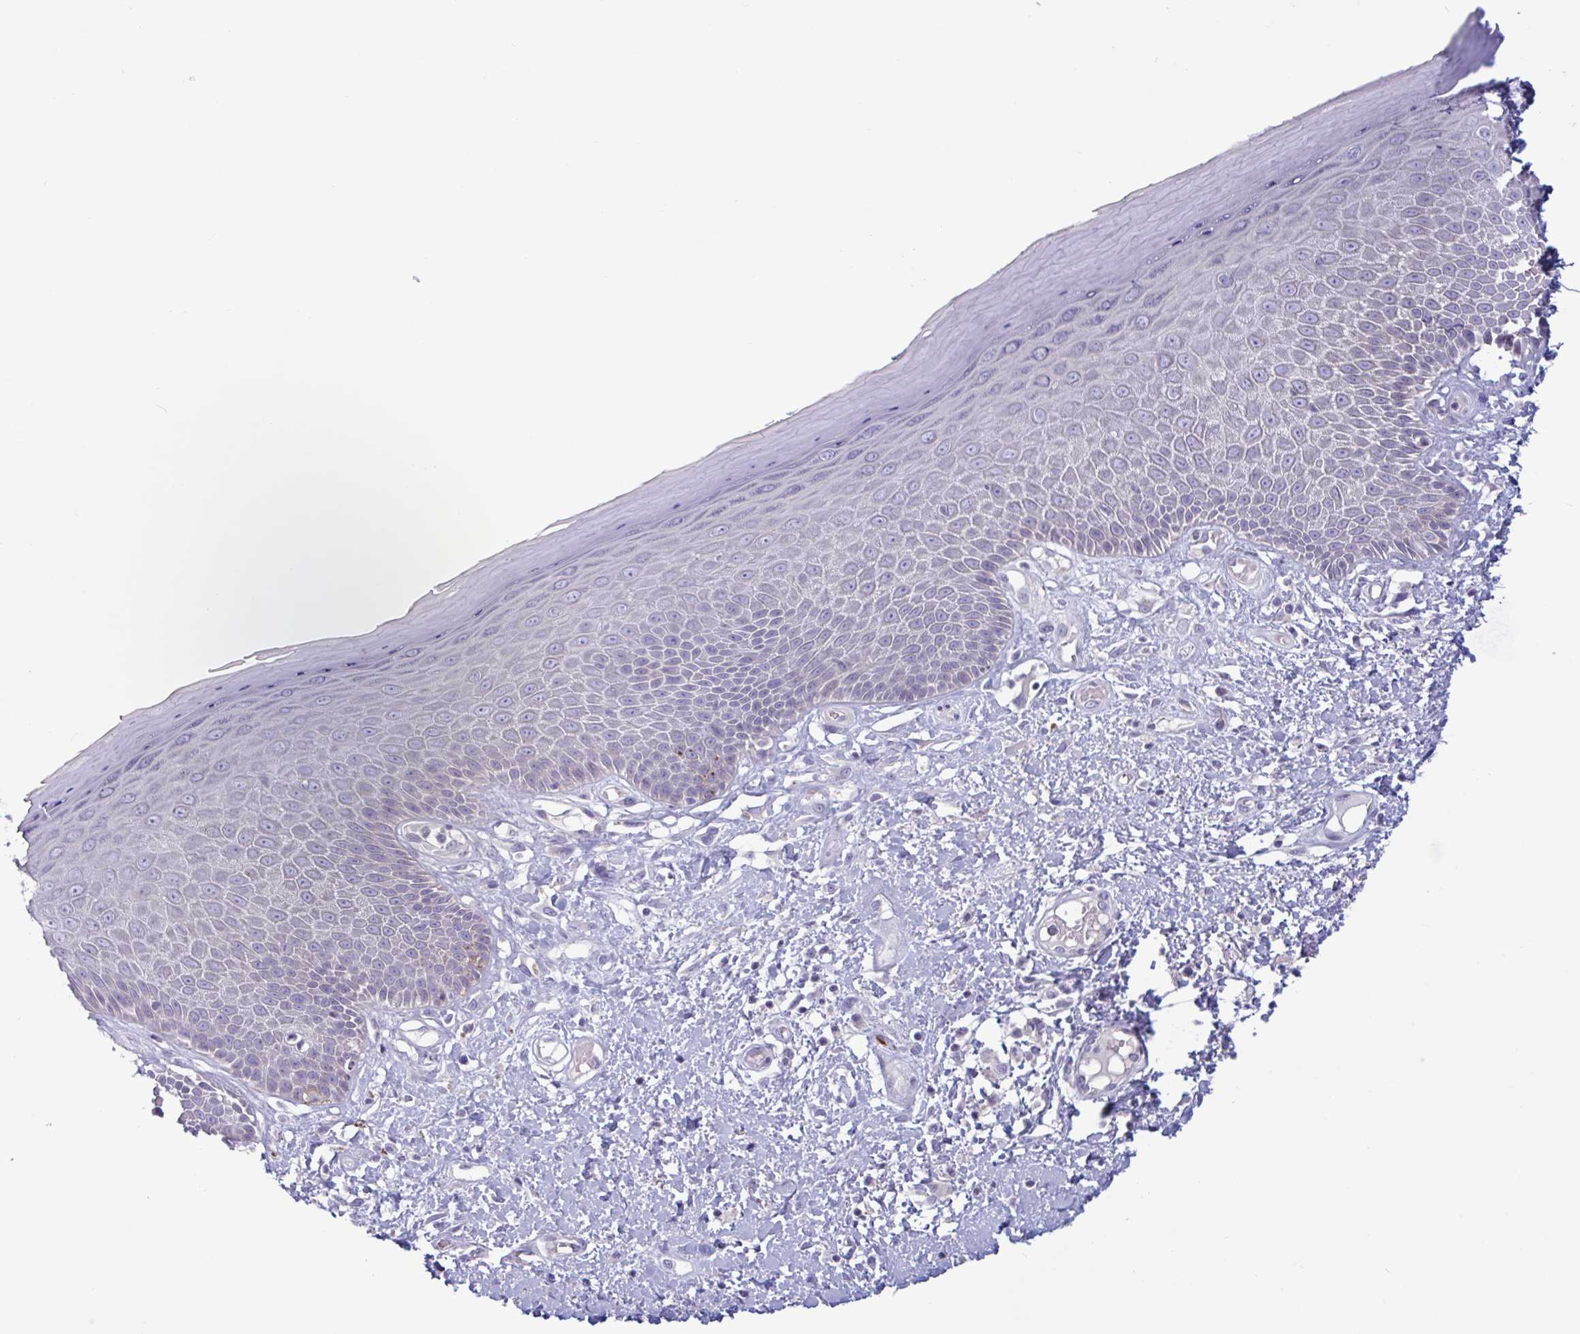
{"staining": {"intensity": "negative", "quantity": "none", "location": "none"}, "tissue": "skin", "cell_type": "Epidermal cells", "image_type": "normal", "snomed": [{"axis": "morphology", "description": "Normal tissue, NOS"}, {"axis": "topography", "description": "Anal"}, {"axis": "topography", "description": "Peripheral nerve tissue"}], "caption": "The image demonstrates no staining of epidermal cells in benign skin.", "gene": "NAA30", "patient": {"sex": "male", "age": 78}}